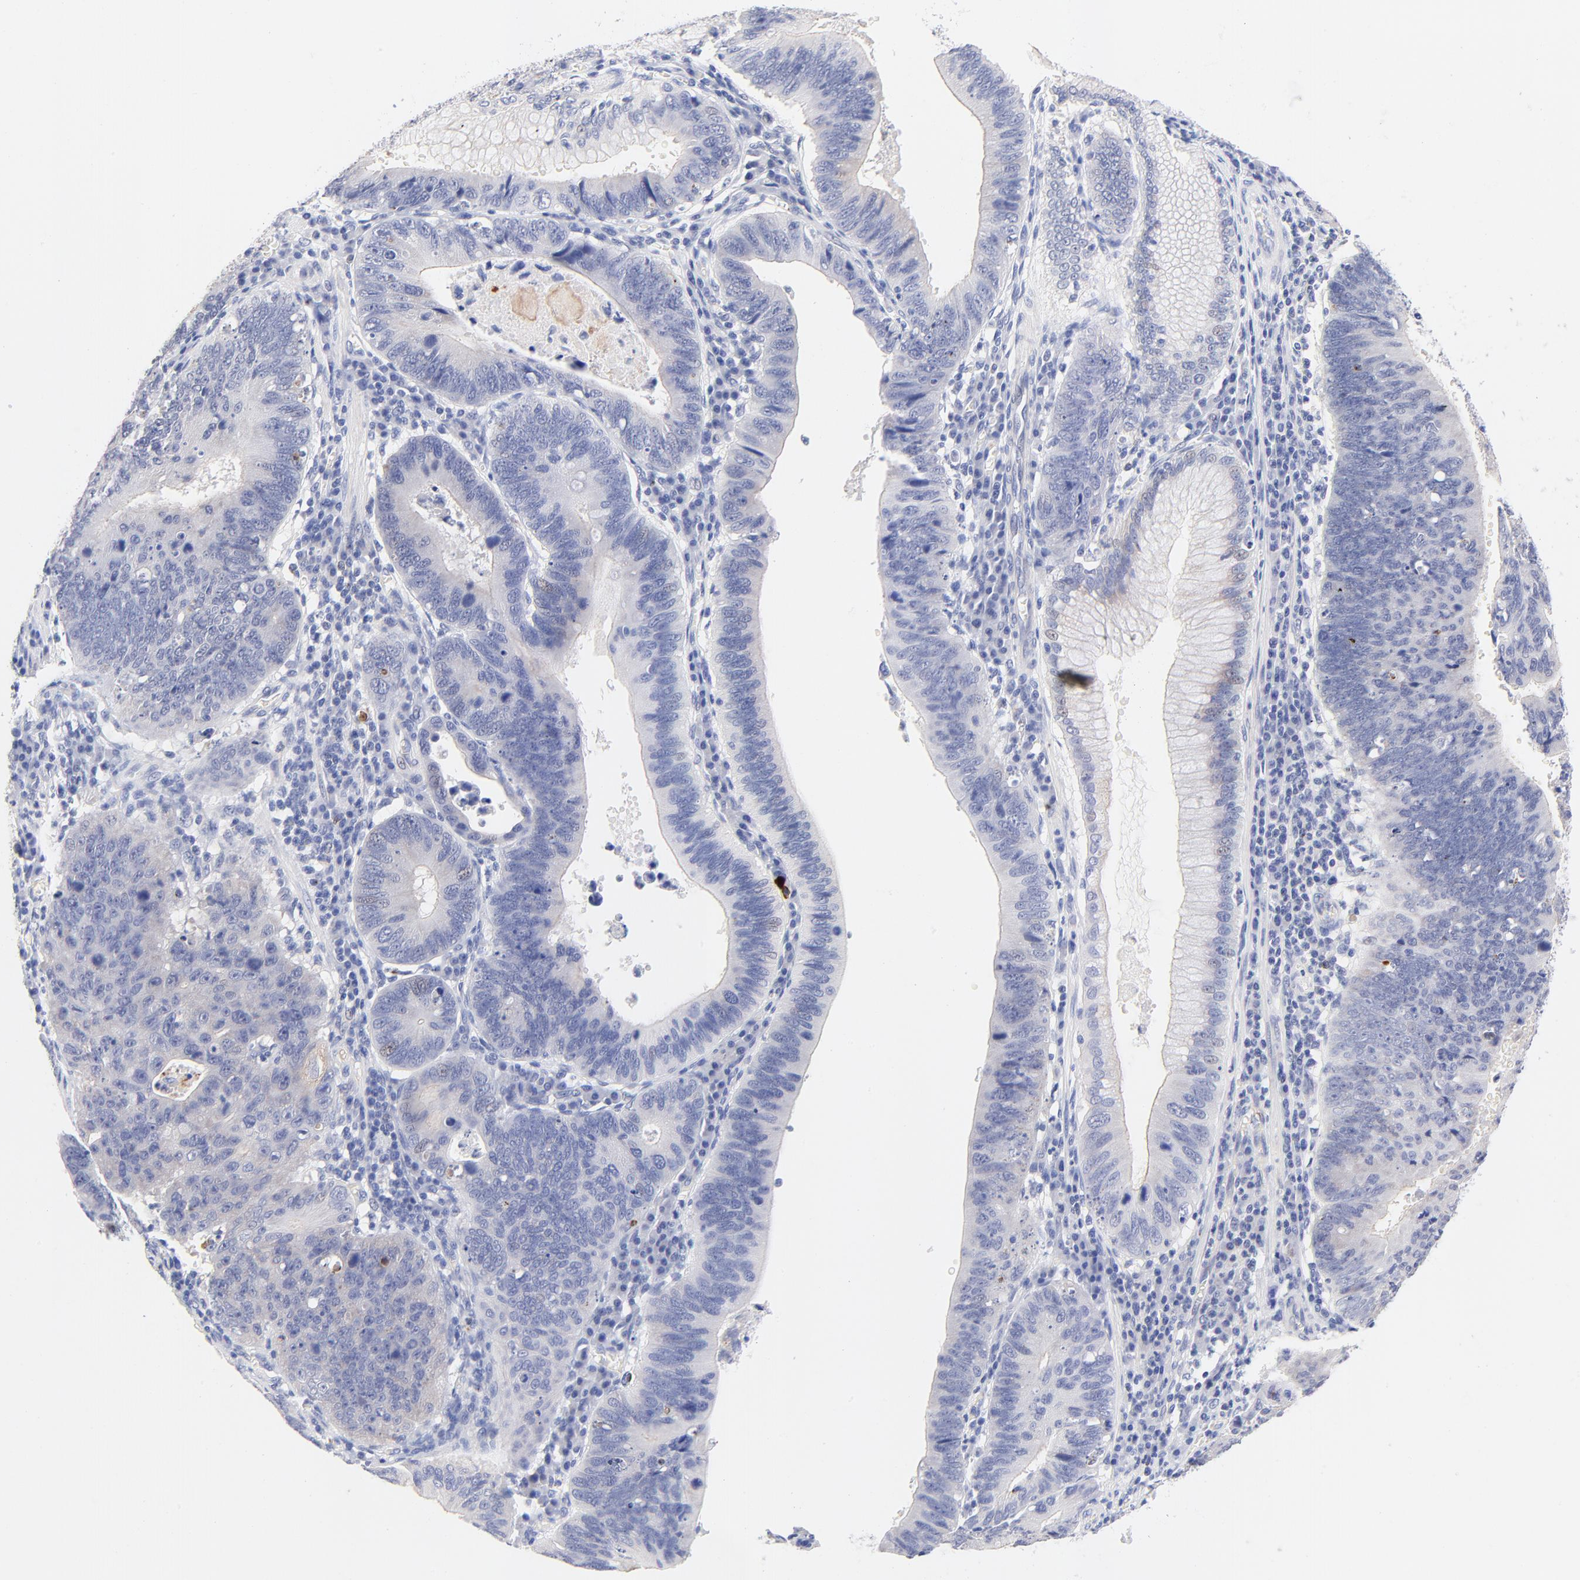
{"staining": {"intensity": "negative", "quantity": "none", "location": "none"}, "tissue": "stomach cancer", "cell_type": "Tumor cells", "image_type": "cancer", "snomed": [{"axis": "morphology", "description": "Adenocarcinoma, NOS"}, {"axis": "topography", "description": "Stomach"}], "caption": "The micrograph reveals no staining of tumor cells in adenocarcinoma (stomach).", "gene": "FAM117B", "patient": {"sex": "male", "age": 59}}